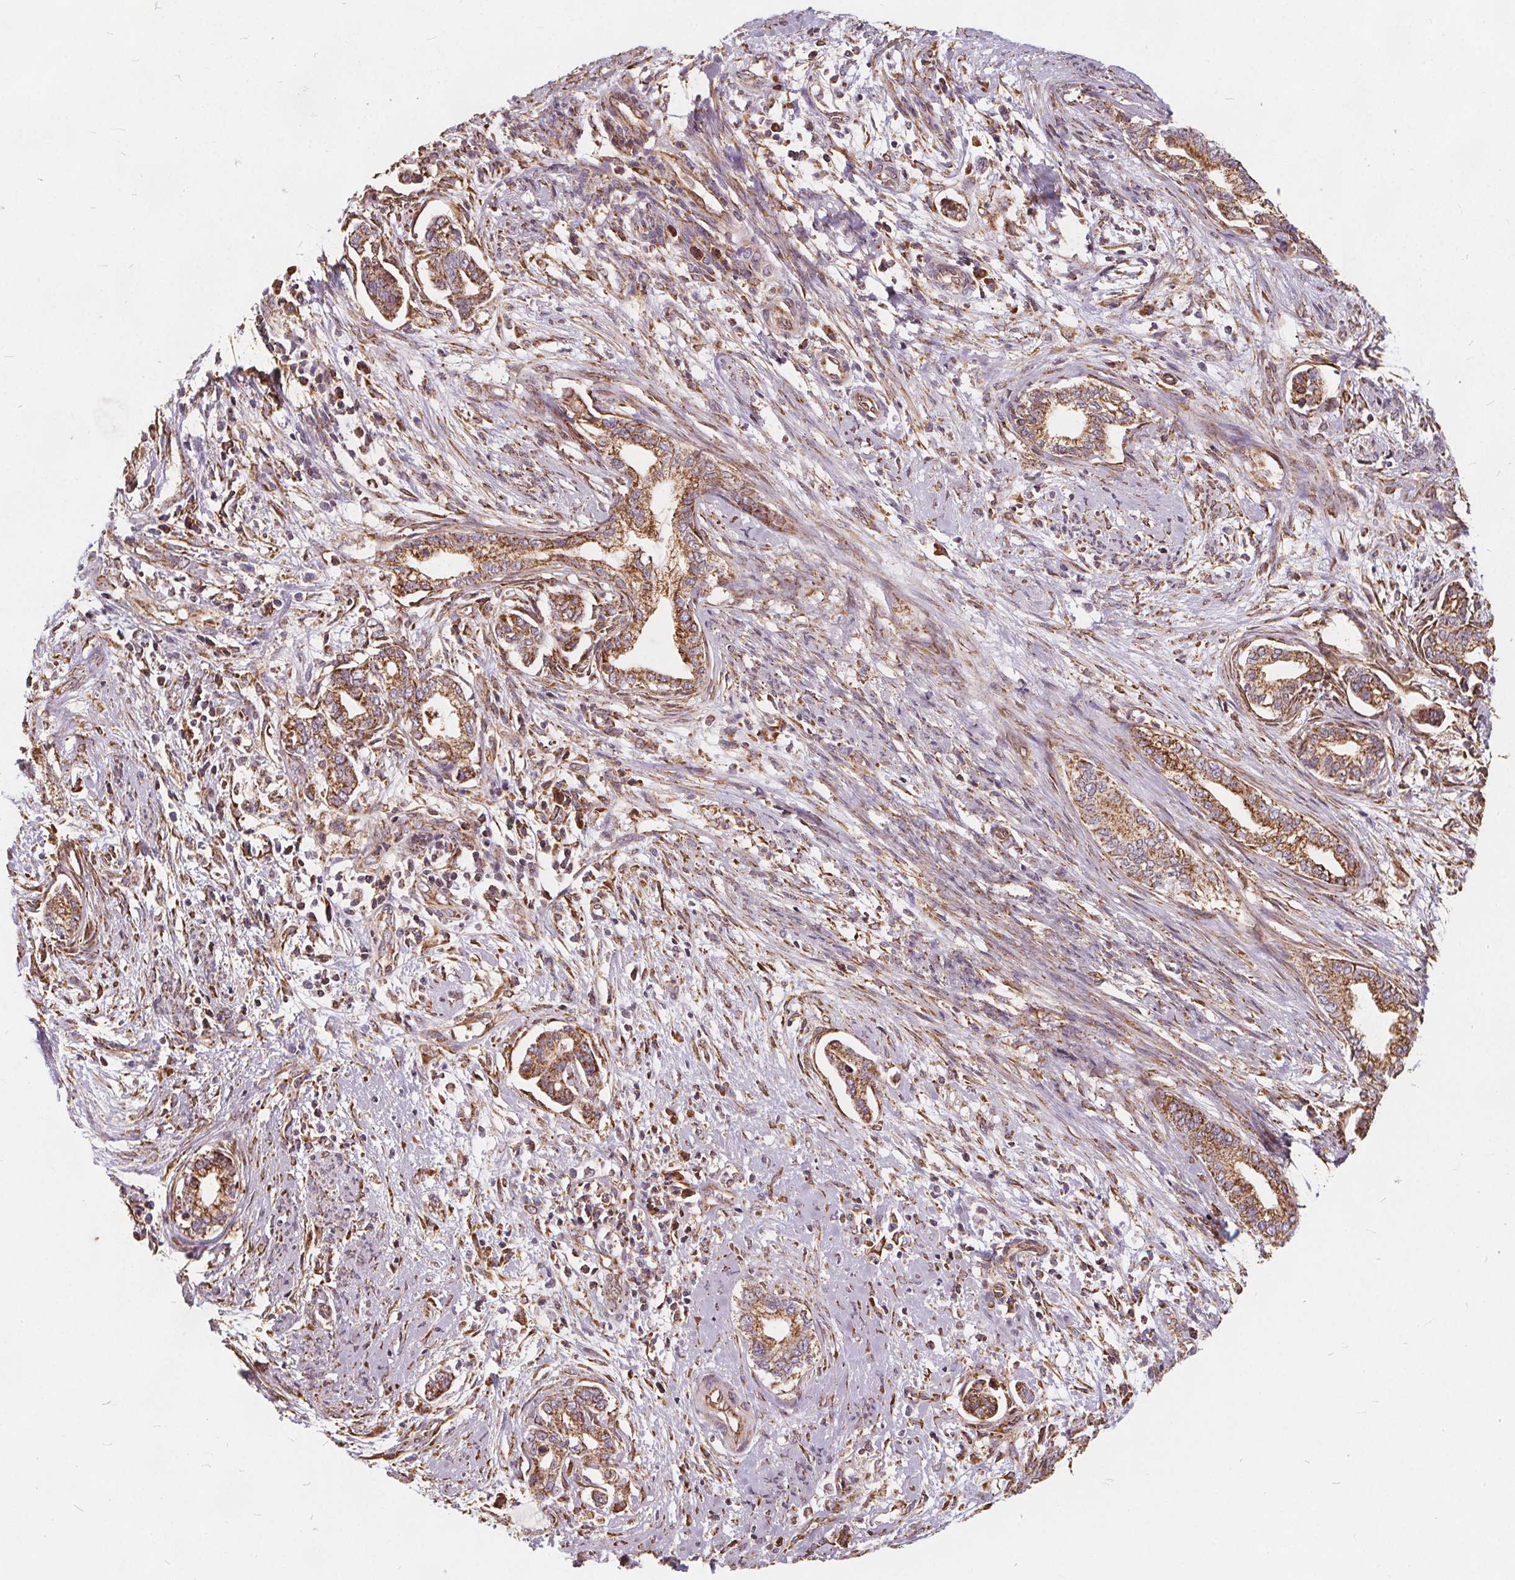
{"staining": {"intensity": "moderate", "quantity": ">75%", "location": "cytoplasmic/membranous"}, "tissue": "cervical cancer", "cell_type": "Tumor cells", "image_type": "cancer", "snomed": [{"axis": "morphology", "description": "Adenocarcinoma, NOS"}, {"axis": "topography", "description": "Cervix"}], "caption": "This is an image of immunohistochemistry staining of cervical adenocarcinoma, which shows moderate expression in the cytoplasmic/membranous of tumor cells.", "gene": "PLSCR3", "patient": {"sex": "female", "age": 62}}